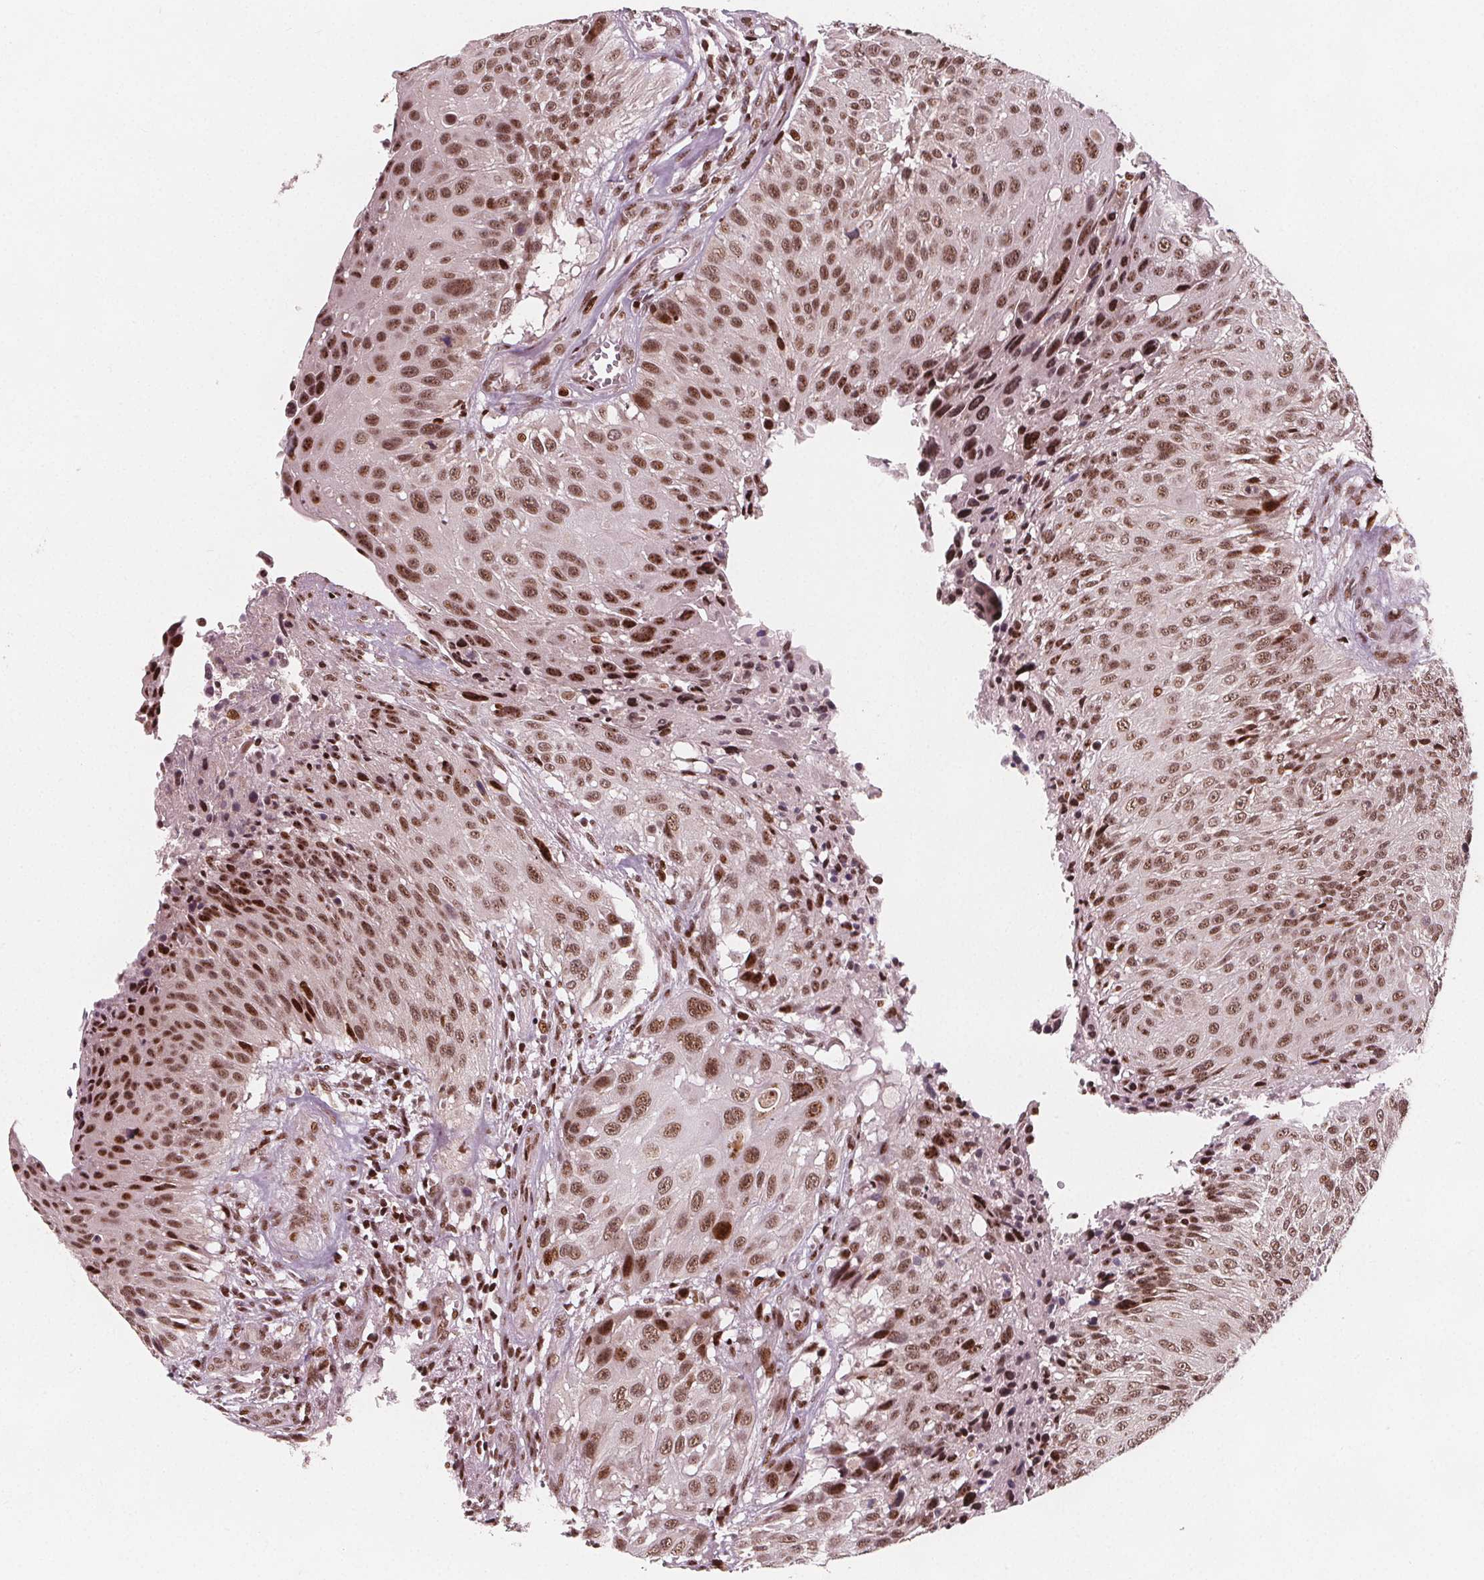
{"staining": {"intensity": "moderate", "quantity": ">75%", "location": "nuclear"}, "tissue": "urothelial cancer", "cell_type": "Tumor cells", "image_type": "cancer", "snomed": [{"axis": "morphology", "description": "Urothelial carcinoma, NOS"}, {"axis": "topography", "description": "Urinary bladder"}], "caption": "An immunohistochemistry (IHC) histopathology image of tumor tissue is shown. Protein staining in brown labels moderate nuclear positivity in urothelial cancer within tumor cells.", "gene": "SNRNP35", "patient": {"sex": "male", "age": 55}}